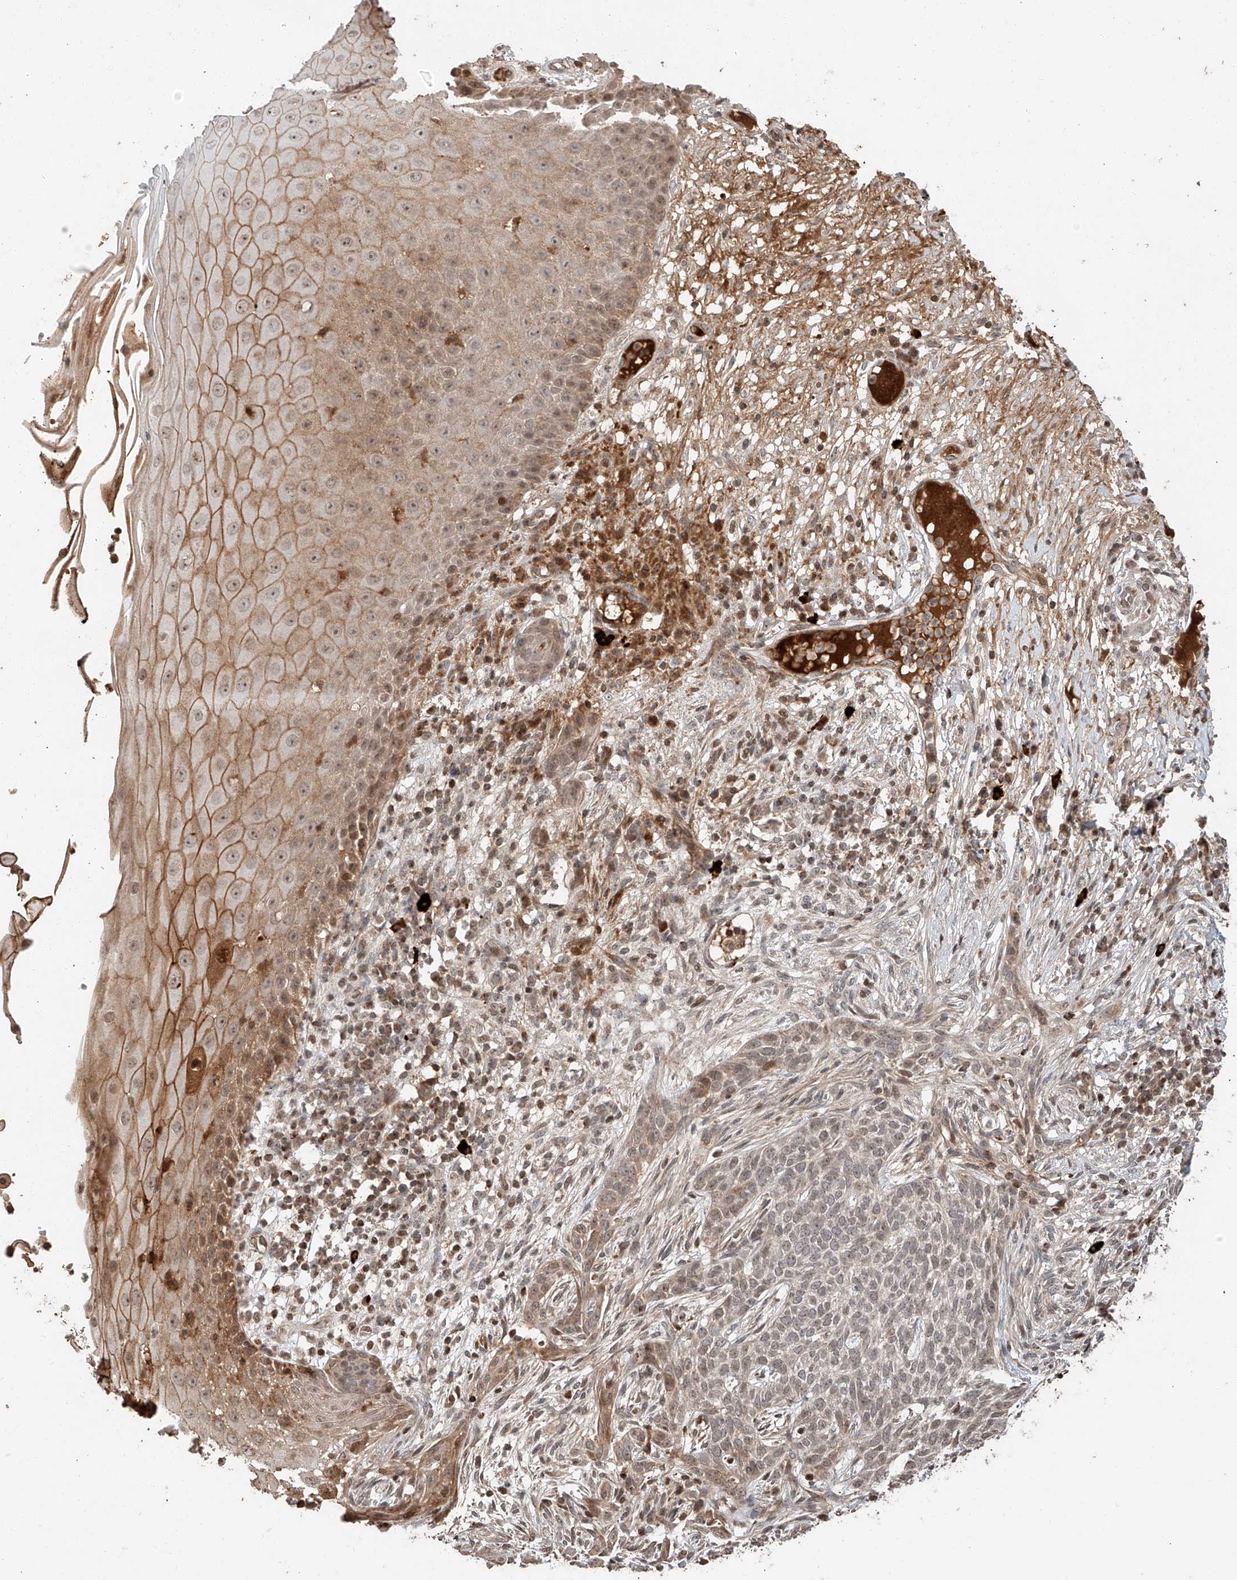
{"staining": {"intensity": "weak", "quantity": "<25%", "location": "cytoplasmic/membranous"}, "tissue": "skin cancer", "cell_type": "Tumor cells", "image_type": "cancer", "snomed": [{"axis": "morphology", "description": "Normal tissue, NOS"}, {"axis": "morphology", "description": "Basal cell carcinoma"}, {"axis": "topography", "description": "Skin"}], "caption": "DAB immunohistochemical staining of human skin basal cell carcinoma shows no significant staining in tumor cells. (Brightfield microscopy of DAB (3,3'-diaminobenzidine) IHC at high magnification).", "gene": "ARHGAP33", "patient": {"sex": "male", "age": 64}}